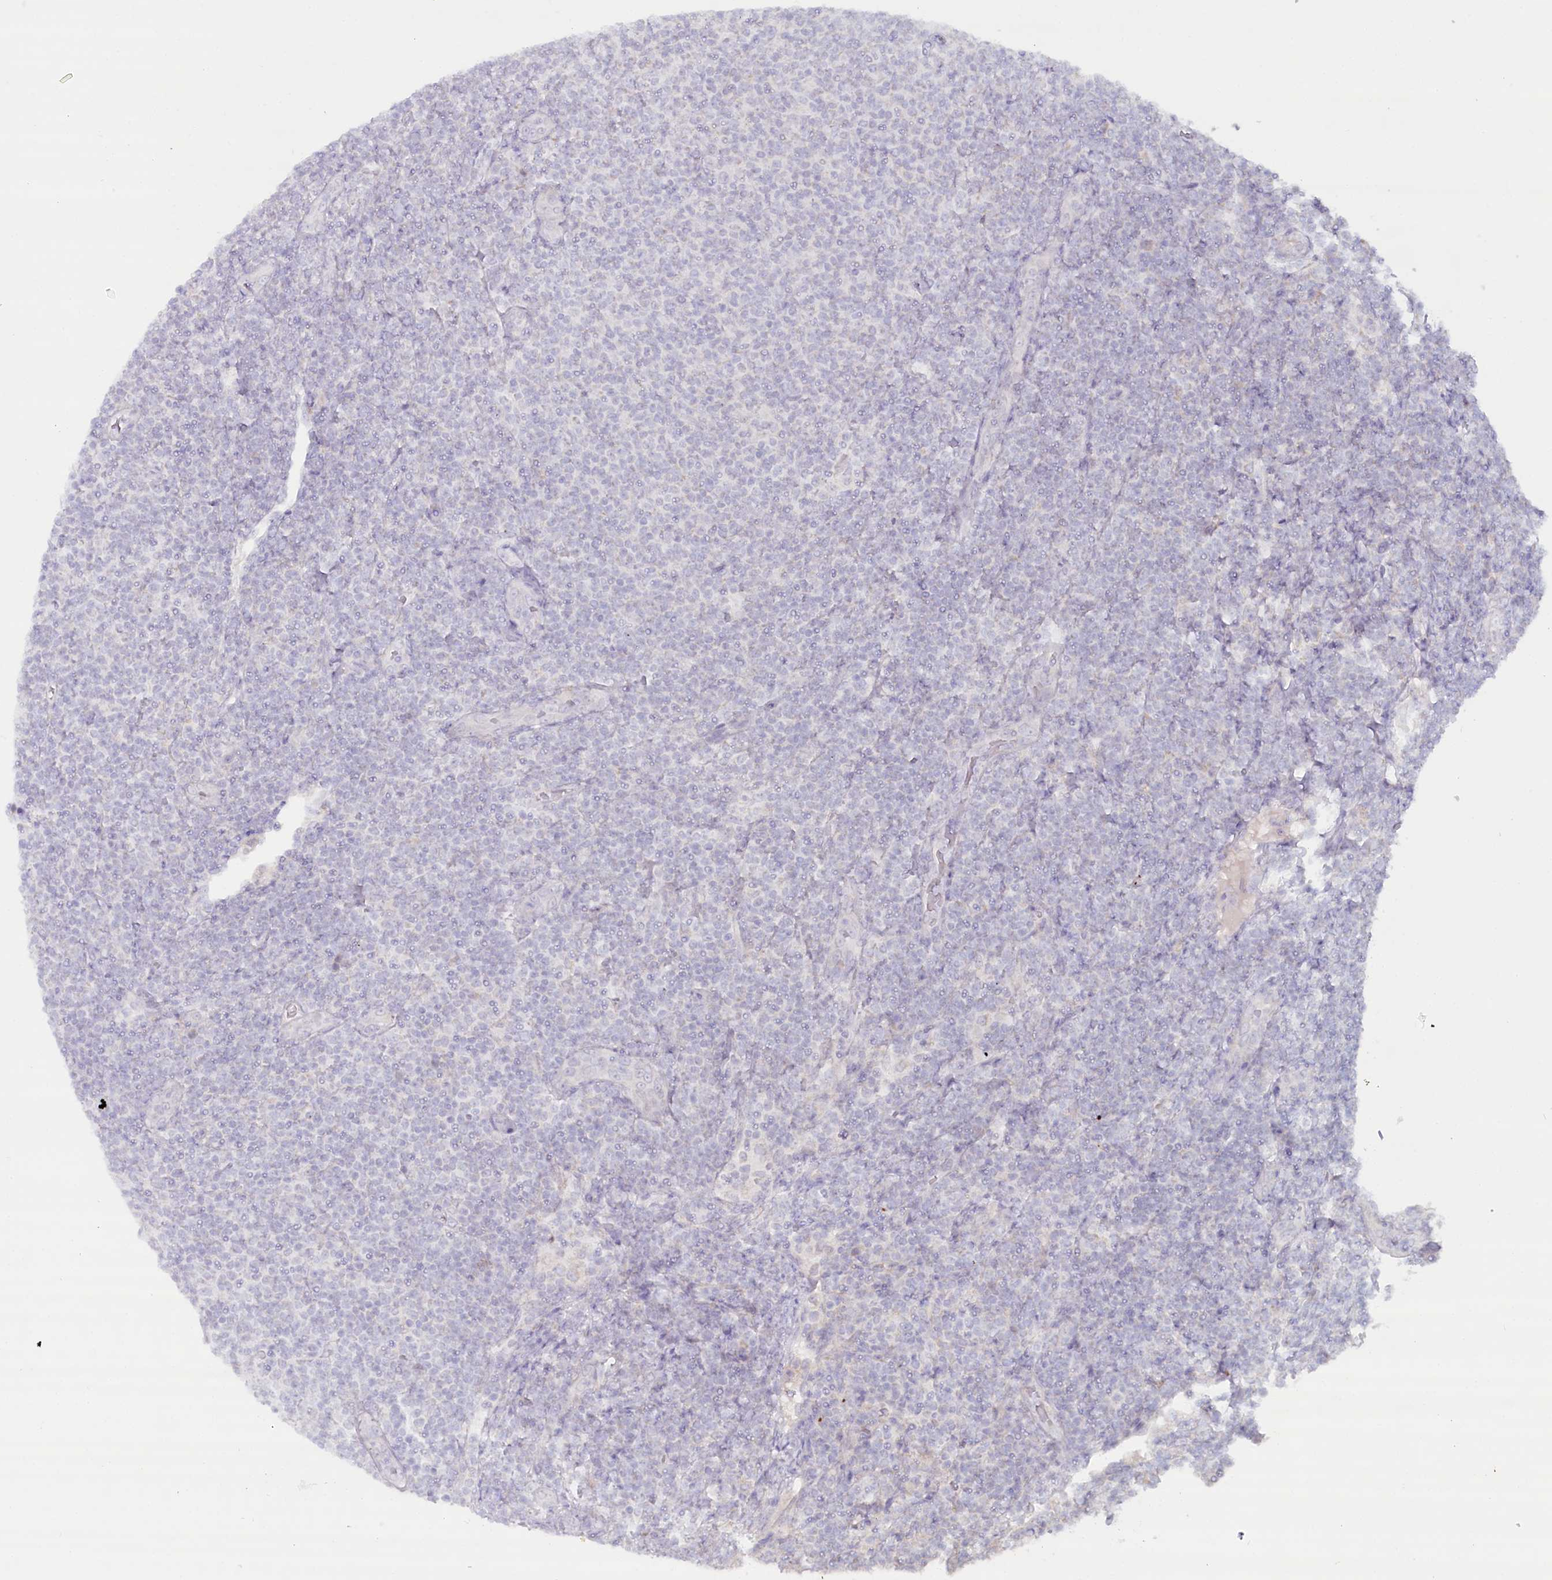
{"staining": {"intensity": "negative", "quantity": "none", "location": "none"}, "tissue": "lymphoma", "cell_type": "Tumor cells", "image_type": "cancer", "snomed": [{"axis": "morphology", "description": "Malignant lymphoma, non-Hodgkin's type, Low grade"}, {"axis": "topography", "description": "Lymph node"}], "caption": "Tumor cells show no significant protein positivity in lymphoma. Brightfield microscopy of immunohistochemistry stained with DAB (3,3'-diaminobenzidine) (brown) and hematoxylin (blue), captured at high magnification.", "gene": "PSAPL1", "patient": {"sex": "male", "age": 66}}